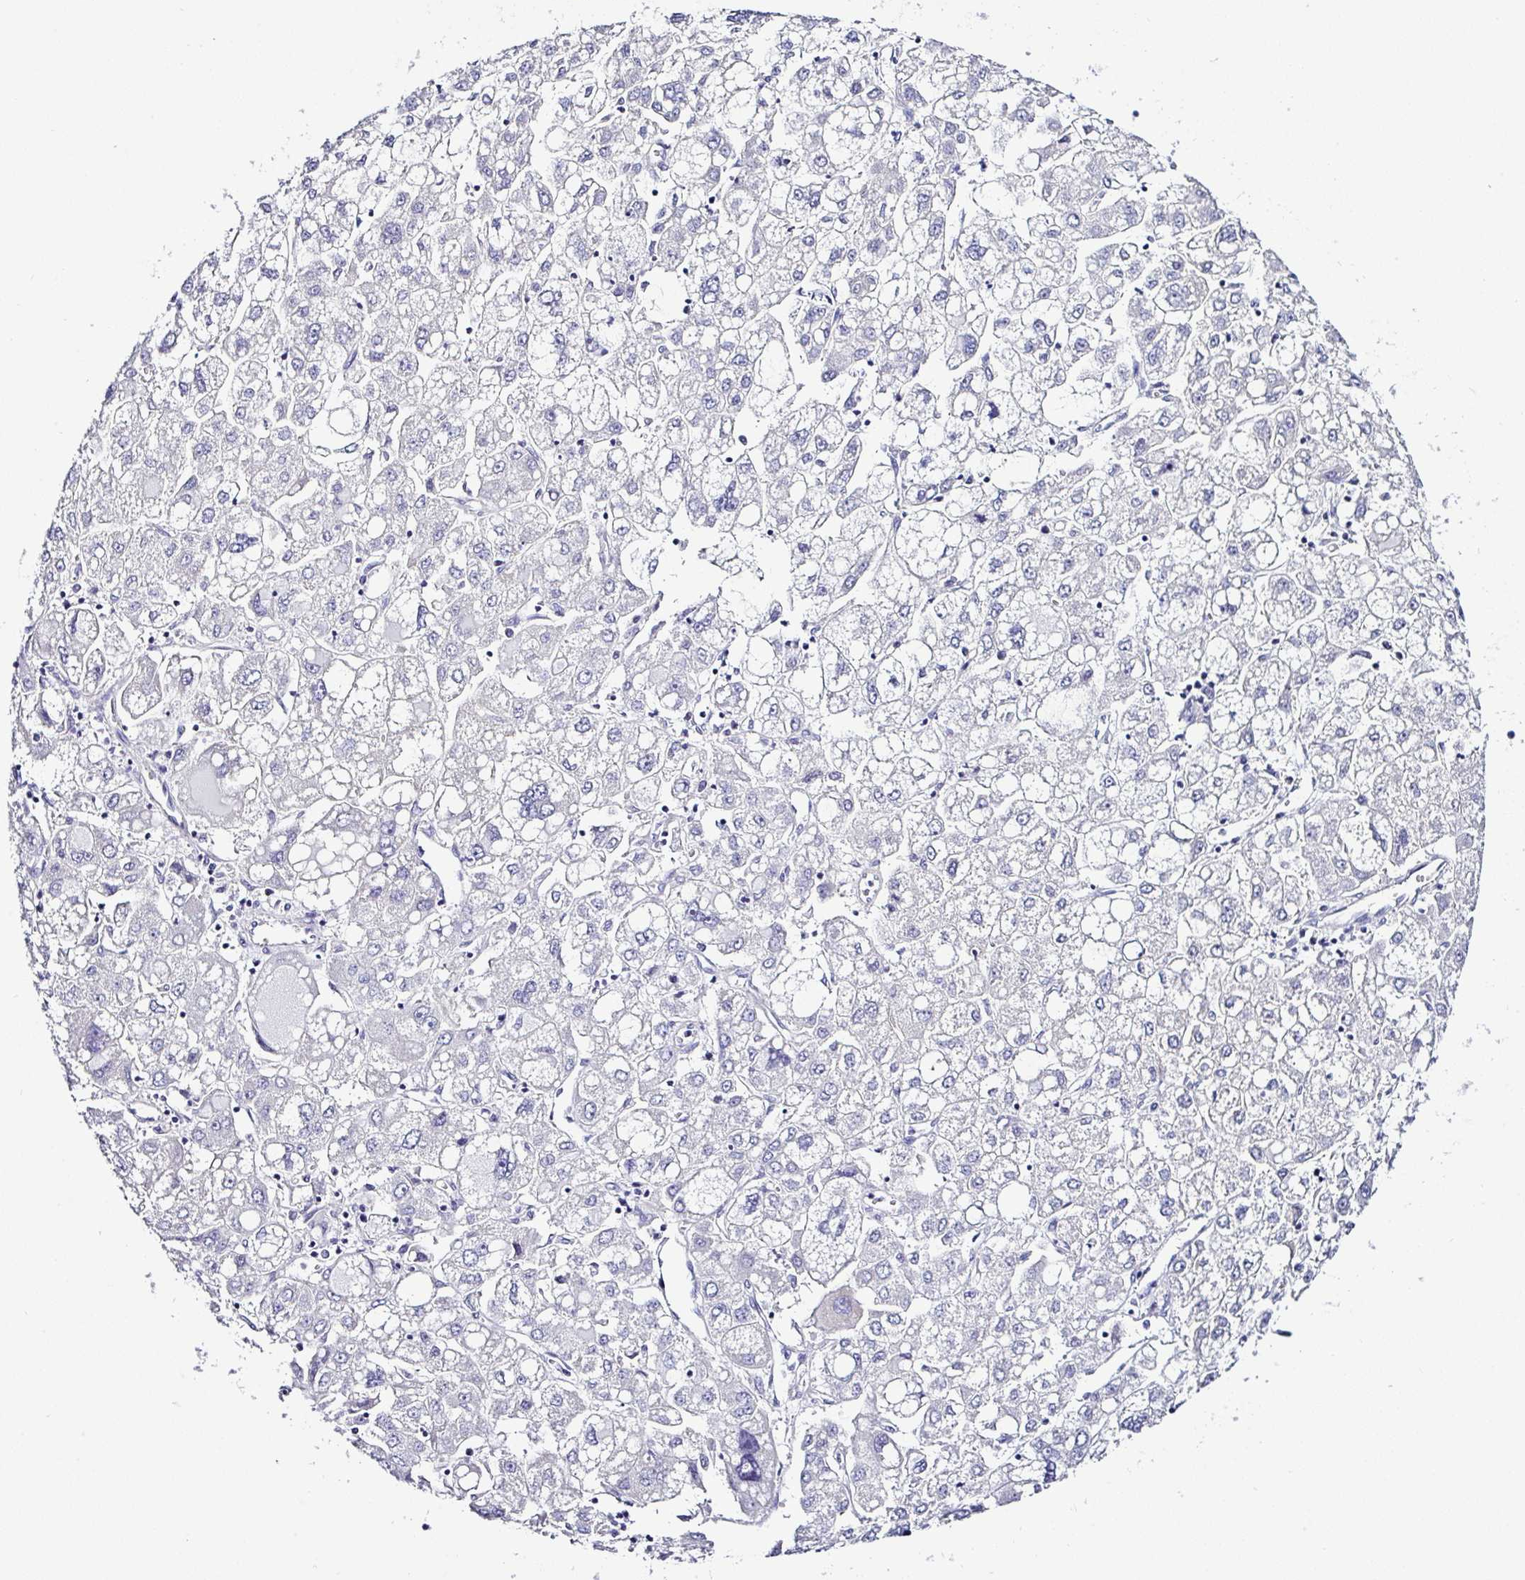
{"staining": {"intensity": "negative", "quantity": "none", "location": "none"}, "tissue": "liver cancer", "cell_type": "Tumor cells", "image_type": "cancer", "snomed": [{"axis": "morphology", "description": "Carcinoma, Hepatocellular, NOS"}, {"axis": "topography", "description": "Liver"}], "caption": "Photomicrograph shows no significant protein staining in tumor cells of hepatocellular carcinoma (liver).", "gene": "MED11", "patient": {"sex": "male", "age": 40}}